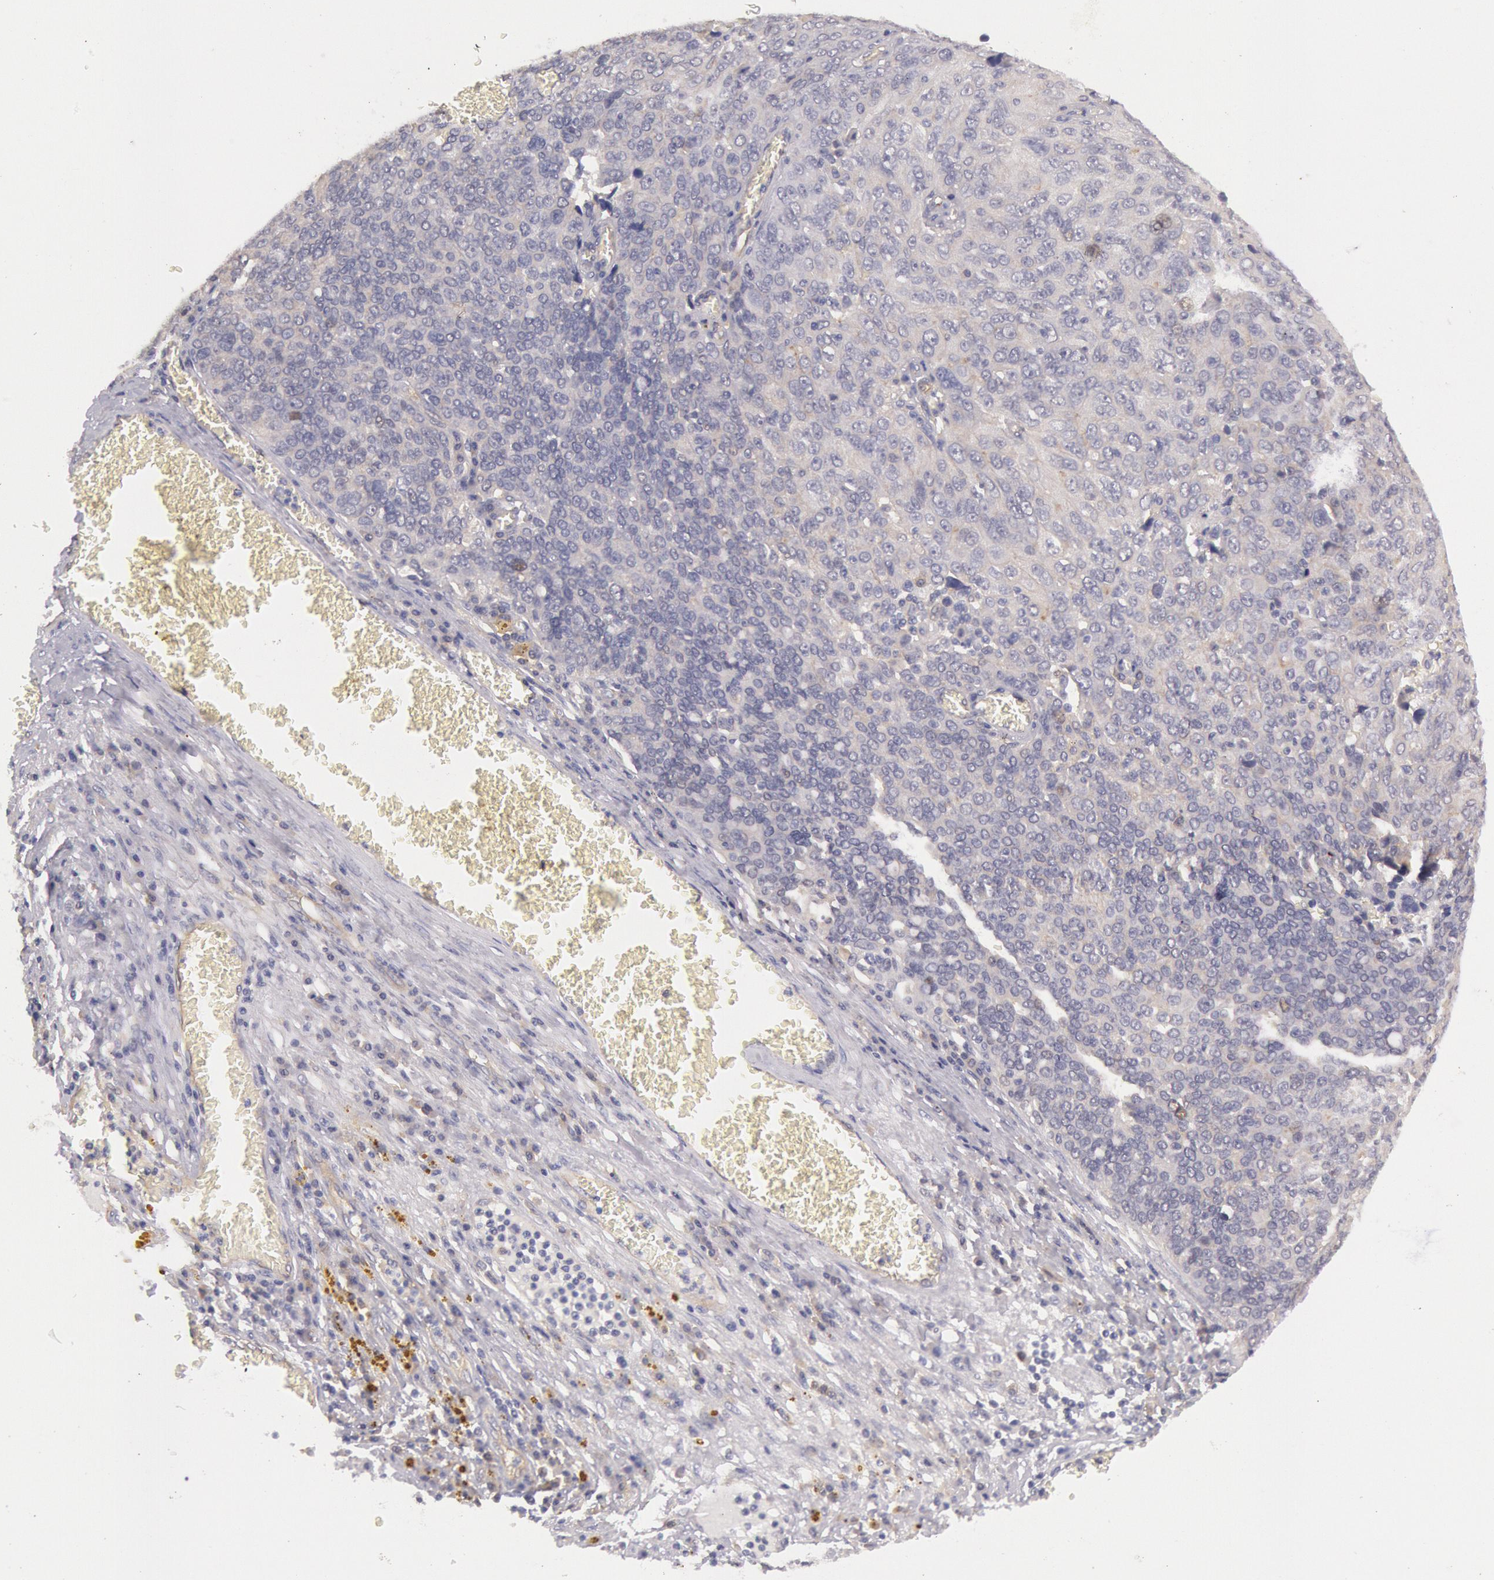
{"staining": {"intensity": "negative", "quantity": "none", "location": "none"}, "tissue": "ovarian cancer", "cell_type": "Tumor cells", "image_type": "cancer", "snomed": [{"axis": "morphology", "description": "Carcinoma, endometroid"}, {"axis": "topography", "description": "Ovary"}], "caption": "The micrograph shows no significant expression in tumor cells of endometroid carcinoma (ovarian).", "gene": "MYO5A", "patient": {"sex": "female", "age": 75}}